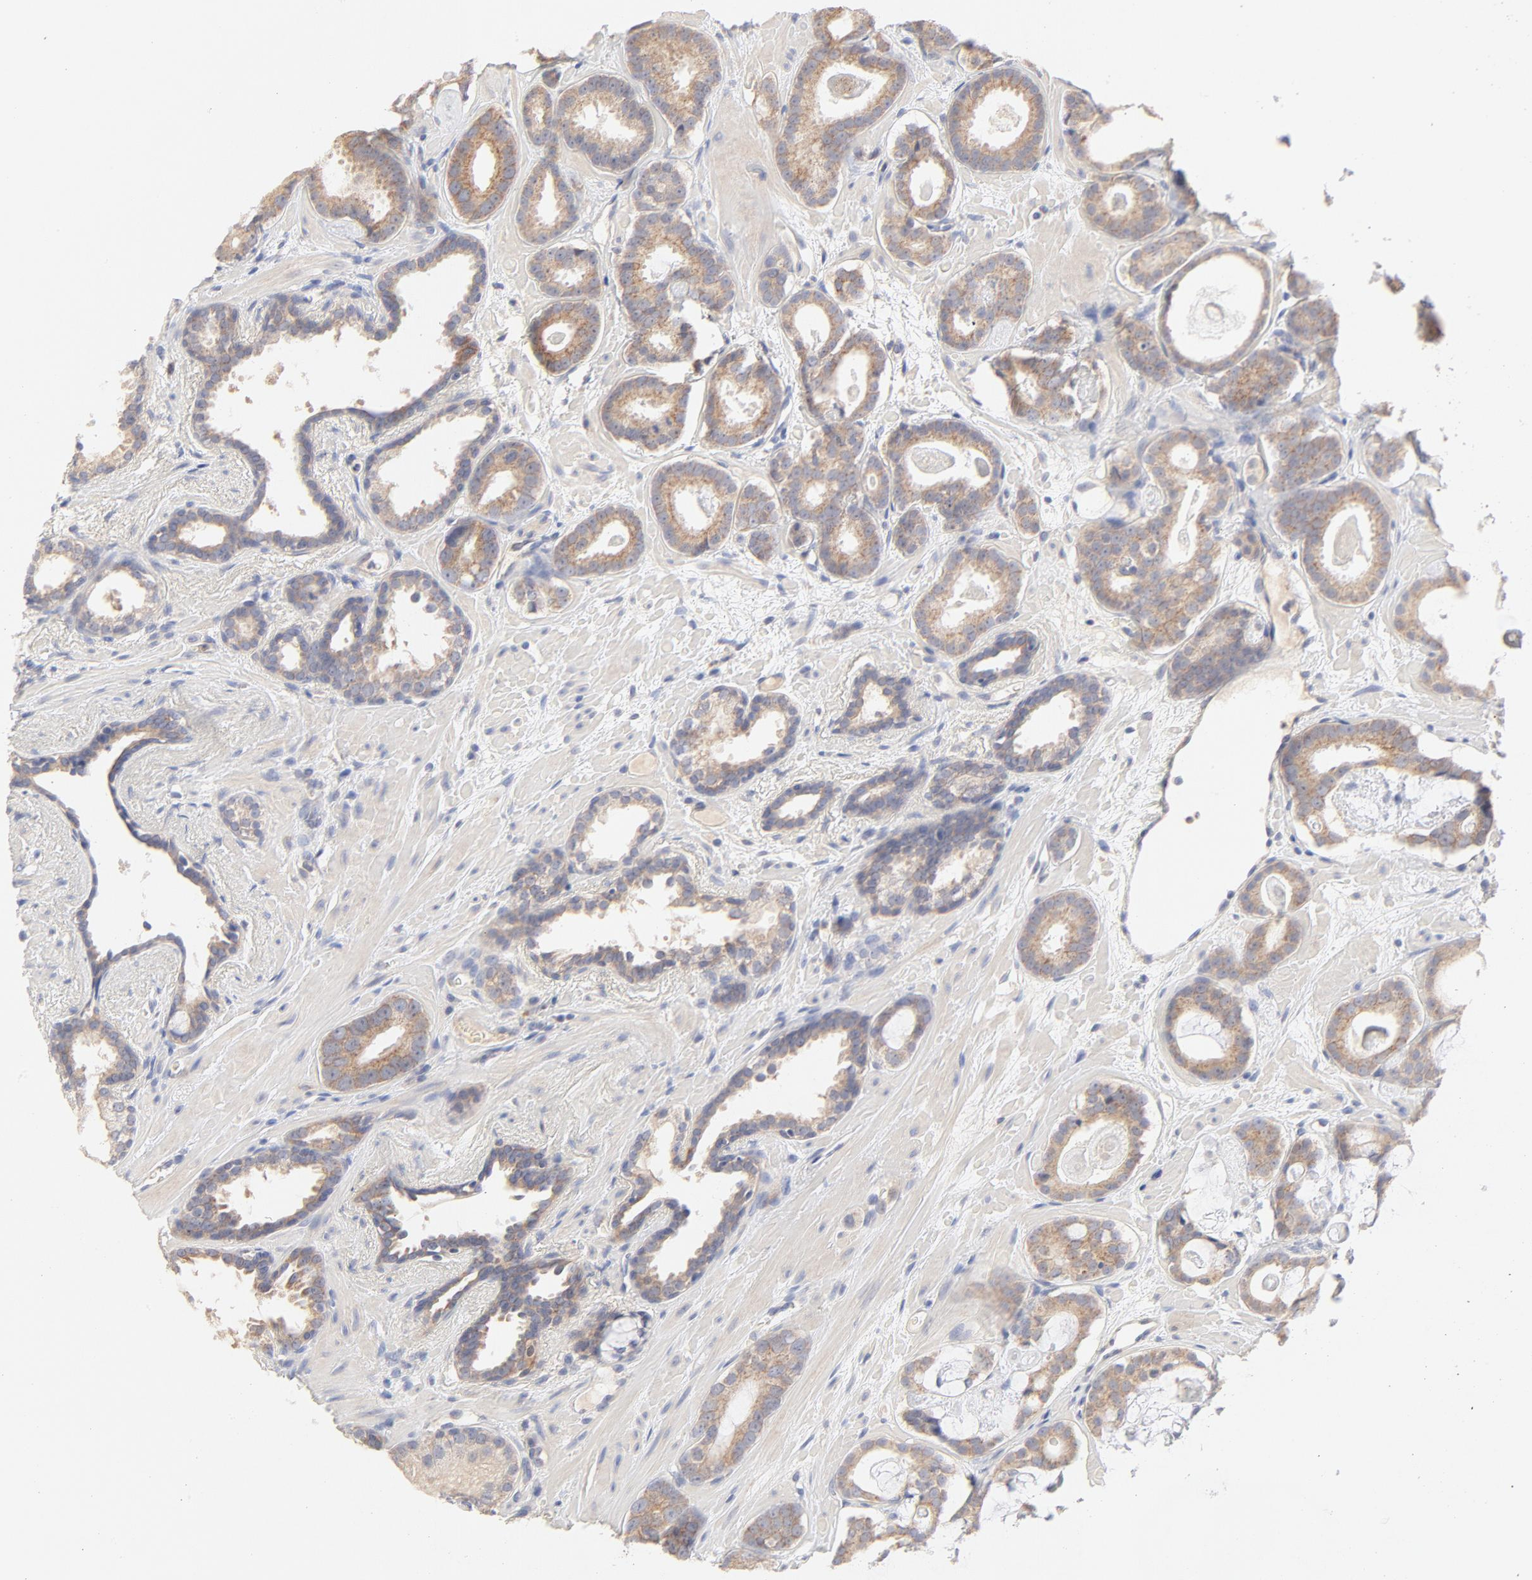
{"staining": {"intensity": "moderate", "quantity": ">75%", "location": "cytoplasmic/membranous"}, "tissue": "prostate cancer", "cell_type": "Tumor cells", "image_type": "cancer", "snomed": [{"axis": "morphology", "description": "Adenocarcinoma, Low grade"}, {"axis": "topography", "description": "Prostate"}], "caption": "Prostate adenocarcinoma (low-grade) stained with IHC shows moderate cytoplasmic/membranous staining in approximately >75% of tumor cells.", "gene": "MTERF2", "patient": {"sex": "male", "age": 57}}